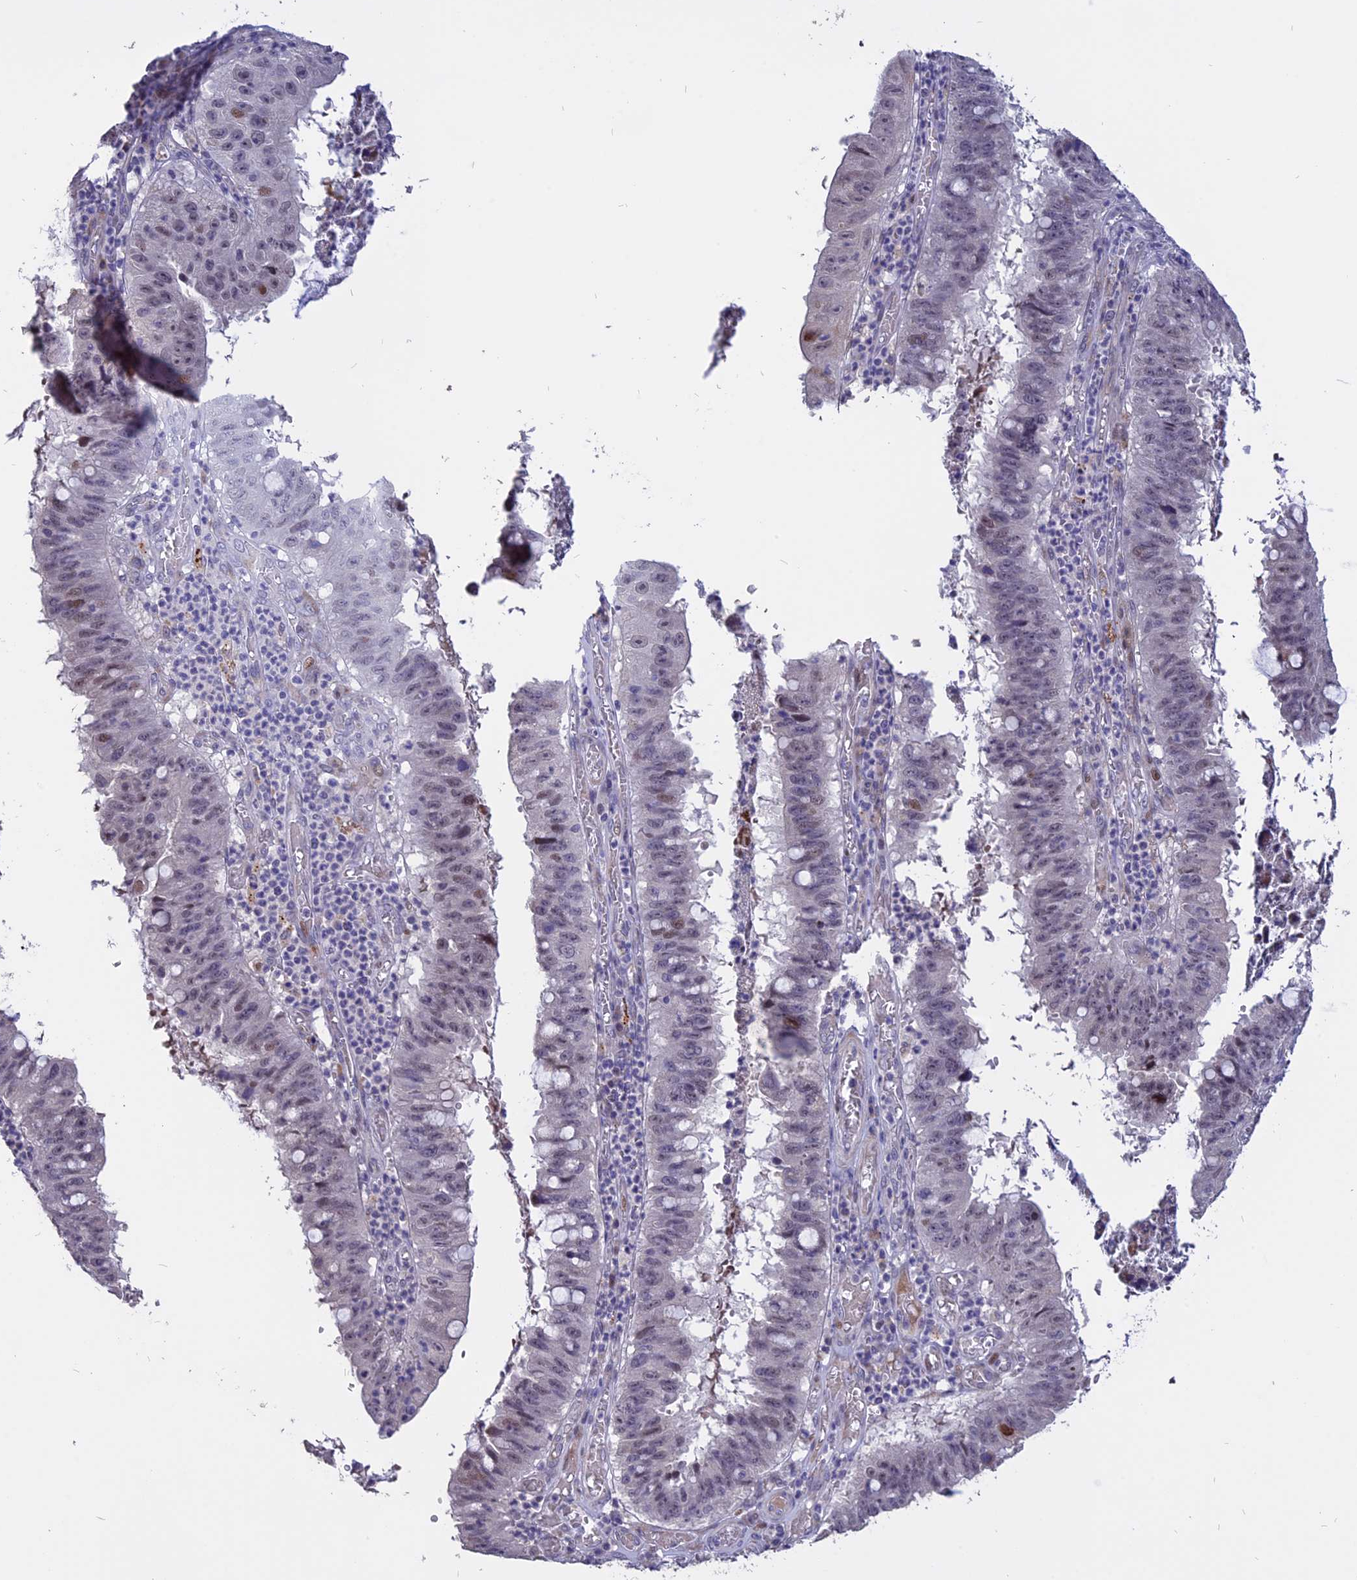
{"staining": {"intensity": "weak", "quantity": "25%-75%", "location": "nuclear"}, "tissue": "stomach cancer", "cell_type": "Tumor cells", "image_type": "cancer", "snomed": [{"axis": "morphology", "description": "Adenocarcinoma, NOS"}, {"axis": "topography", "description": "Stomach"}], "caption": "This image shows stomach adenocarcinoma stained with immunohistochemistry to label a protein in brown. The nuclear of tumor cells show weak positivity for the protein. Nuclei are counter-stained blue.", "gene": "TMEM263", "patient": {"sex": "male", "age": 59}}